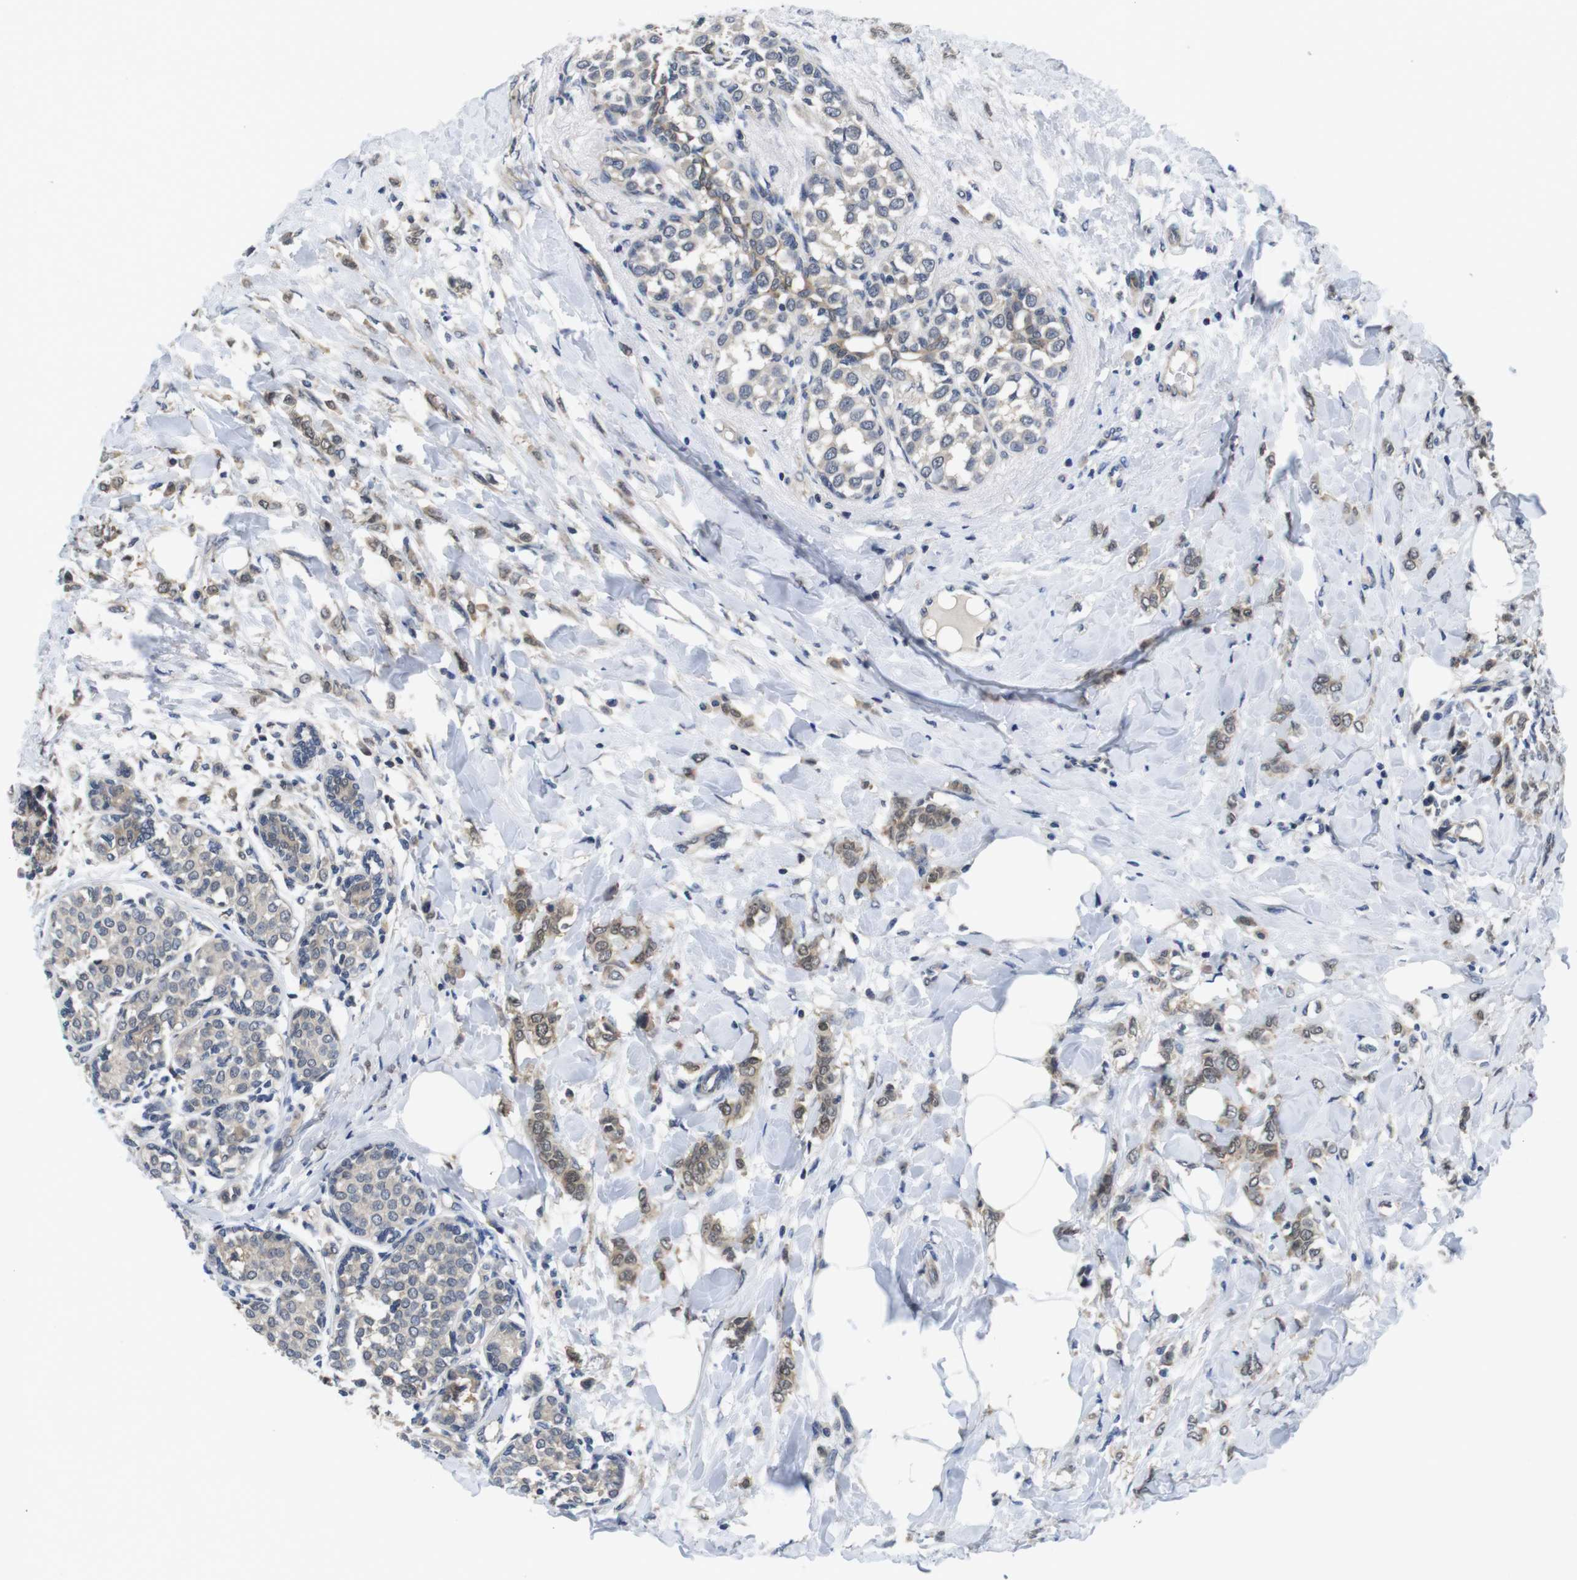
{"staining": {"intensity": "weak", "quantity": ">75%", "location": "cytoplasmic/membranous"}, "tissue": "breast cancer", "cell_type": "Tumor cells", "image_type": "cancer", "snomed": [{"axis": "morphology", "description": "Lobular carcinoma, in situ"}, {"axis": "morphology", "description": "Lobular carcinoma"}, {"axis": "topography", "description": "Breast"}], "caption": "There is low levels of weak cytoplasmic/membranous expression in tumor cells of breast cancer (lobular carcinoma), as demonstrated by immunohistochemical staining (brown color).", "gene": "FADD", "patient": {"sex": "female", "age": 41}}